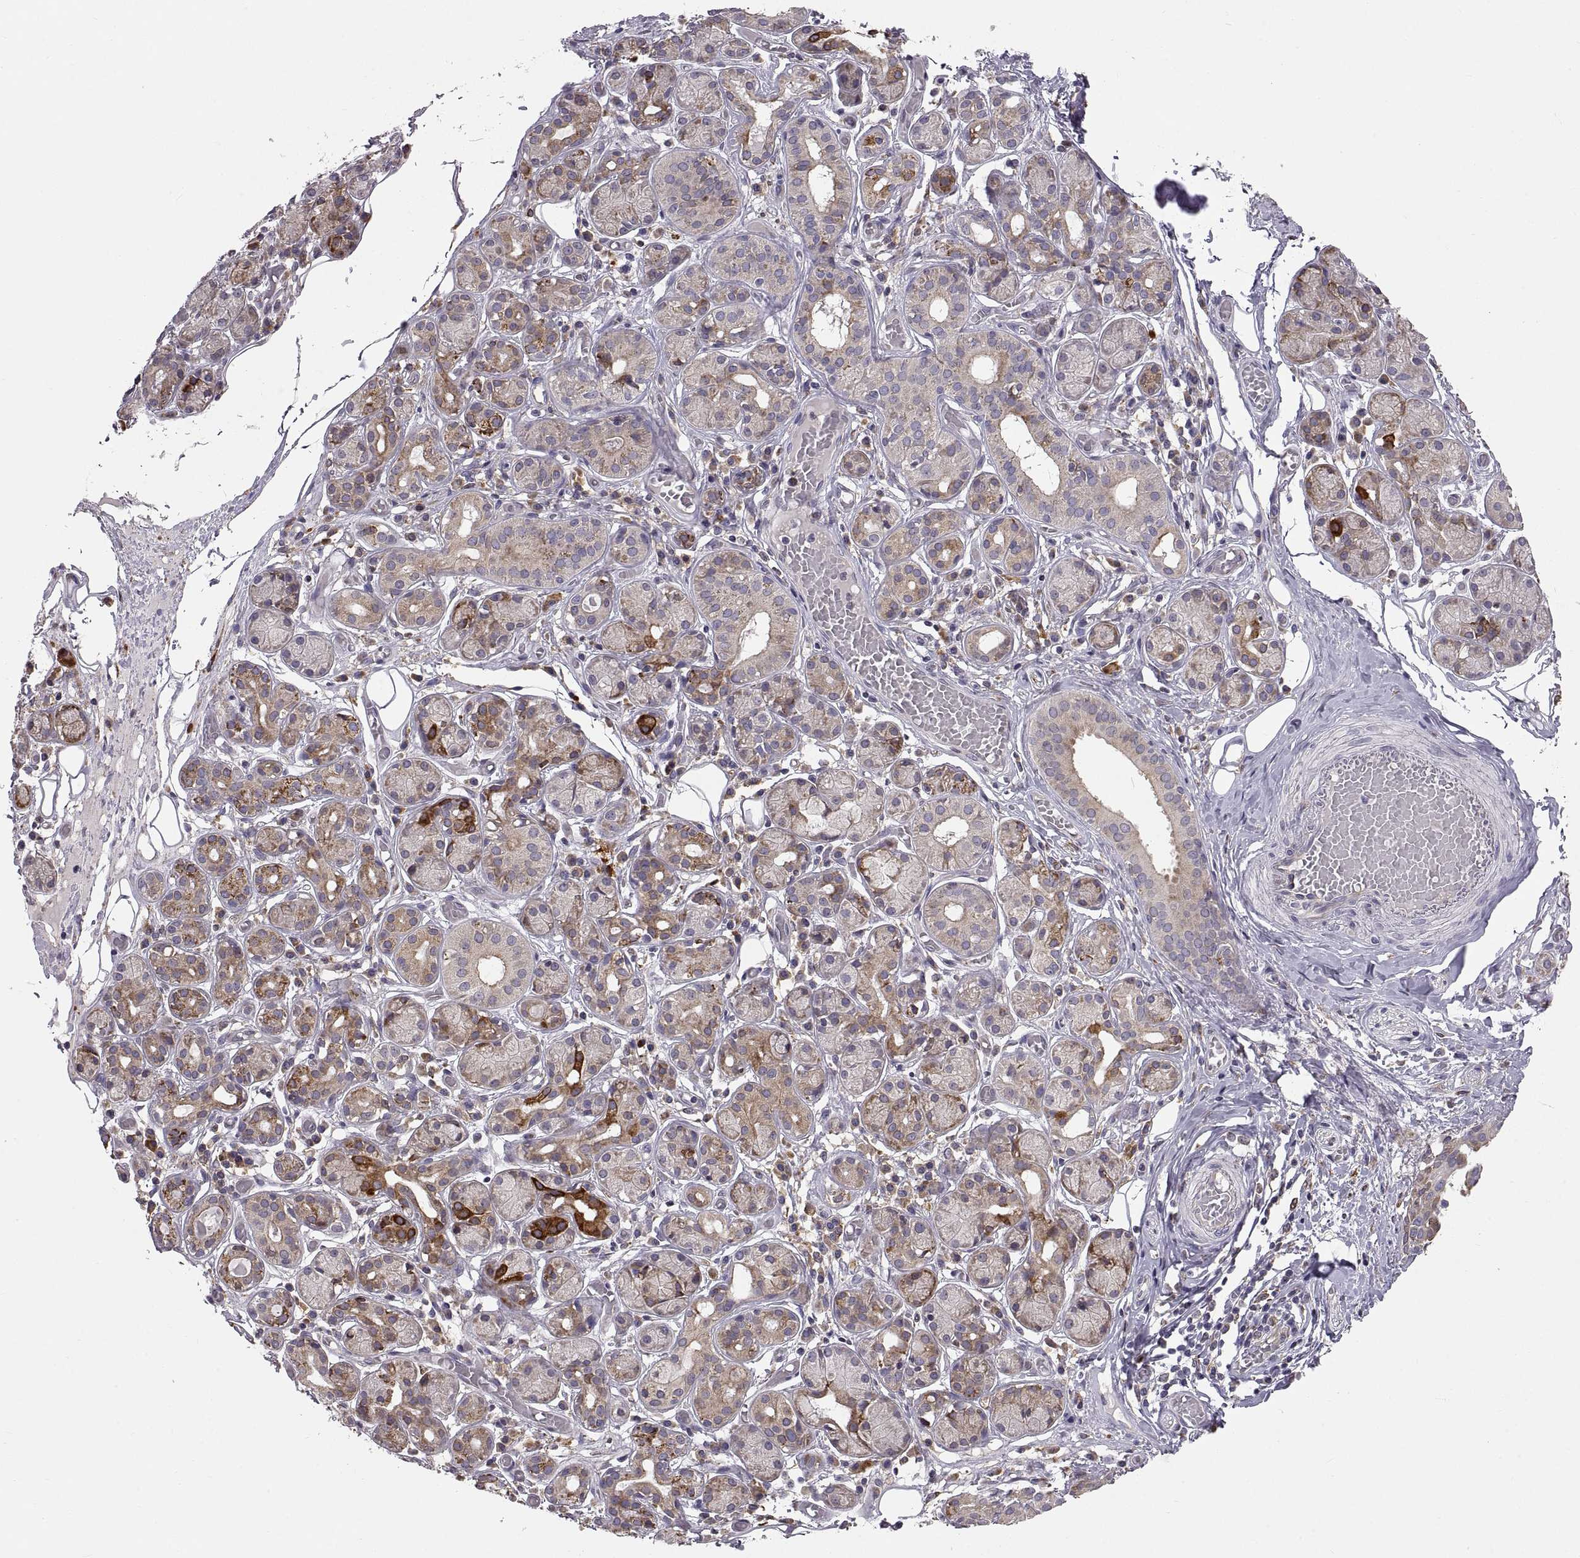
{"staining": {"intensity": "moderate", "quantity": "25%-75%", "location": "cytoplasmic/membranous"}, "tissue": "salivary gland", "cell_type": "Glandular cells", "image_type": "normal", "snomed": [{"axis": "morphology", "description": "Normal tissue, NOS"}, {"axis": "topography", "description": "Salivary gland"}, {"axis": "topography", "description": "Peripheral nerve tissue"}], "caption": "Immunohistochemical staining of normal human salivary gland exhibits 25%-75% levels of moderate cytoplasmic/membranous protein expression in about 25%-75% of glandular cells.", "gene": "PLEKHB2", "patient": {"sex": "male", "age": 71}}